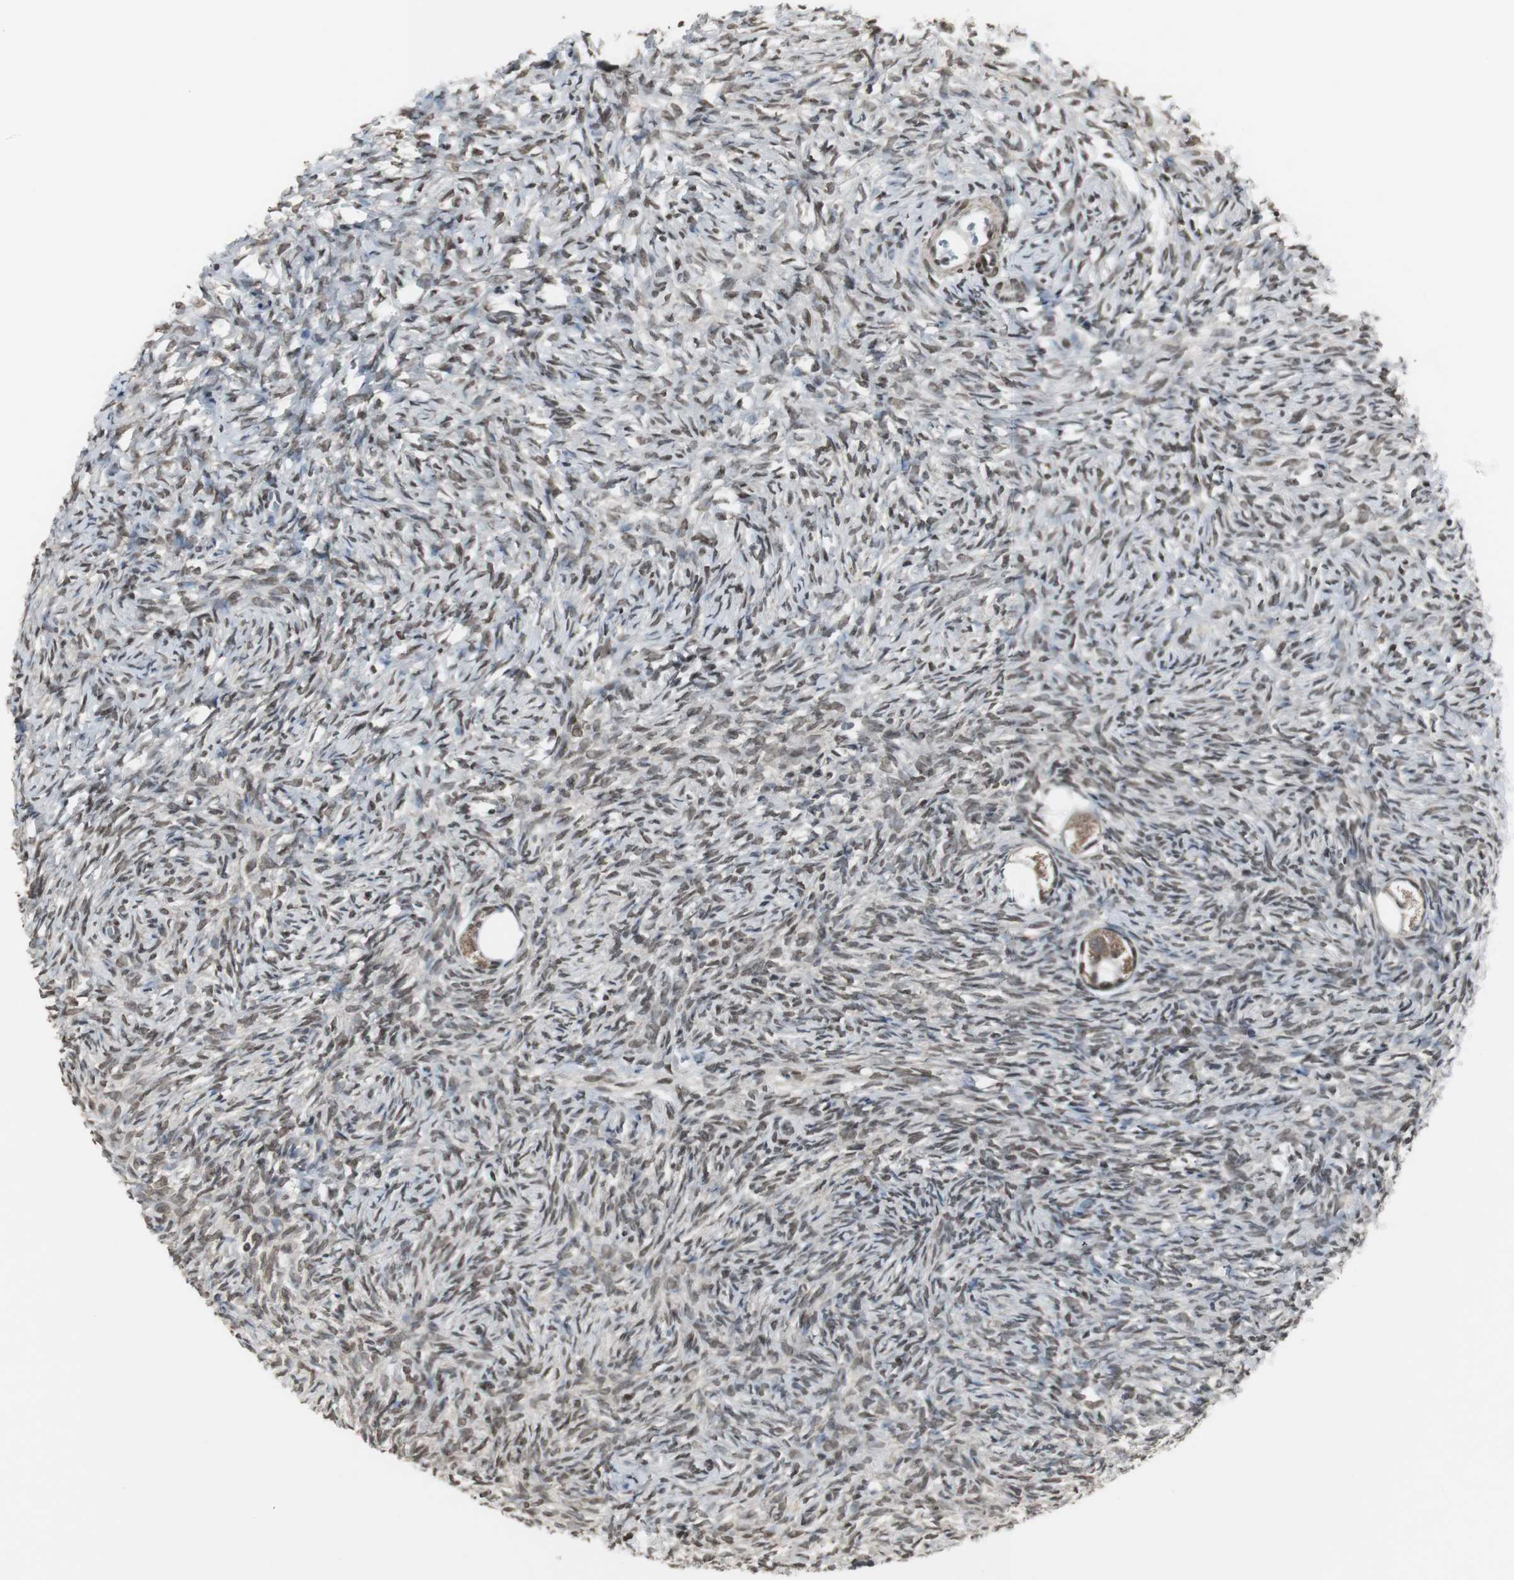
{"staining": {"intensity": "moderate", "quantity": "25%-75%", "location": "nuclear"}, "tissue": "ovary", "cell_type": "Ovarian stroma cells", "image_type": "normal", "snomed": [{"axis": "morphology", "description": "Normal tissue, NOS"}, {"axis": "topography", "description": "Ovary"}], "caption": "The micrograph shows a brown stain indicating the presence of a protein in the nuclear of ovarian stroma cells in ovary. (Stains: DAB in brown, nuclei in blue, Microscopy: brightfield microscopy at high magnification).", "gene": "MPG", "patient": {"sex": "female", "age": 35}}